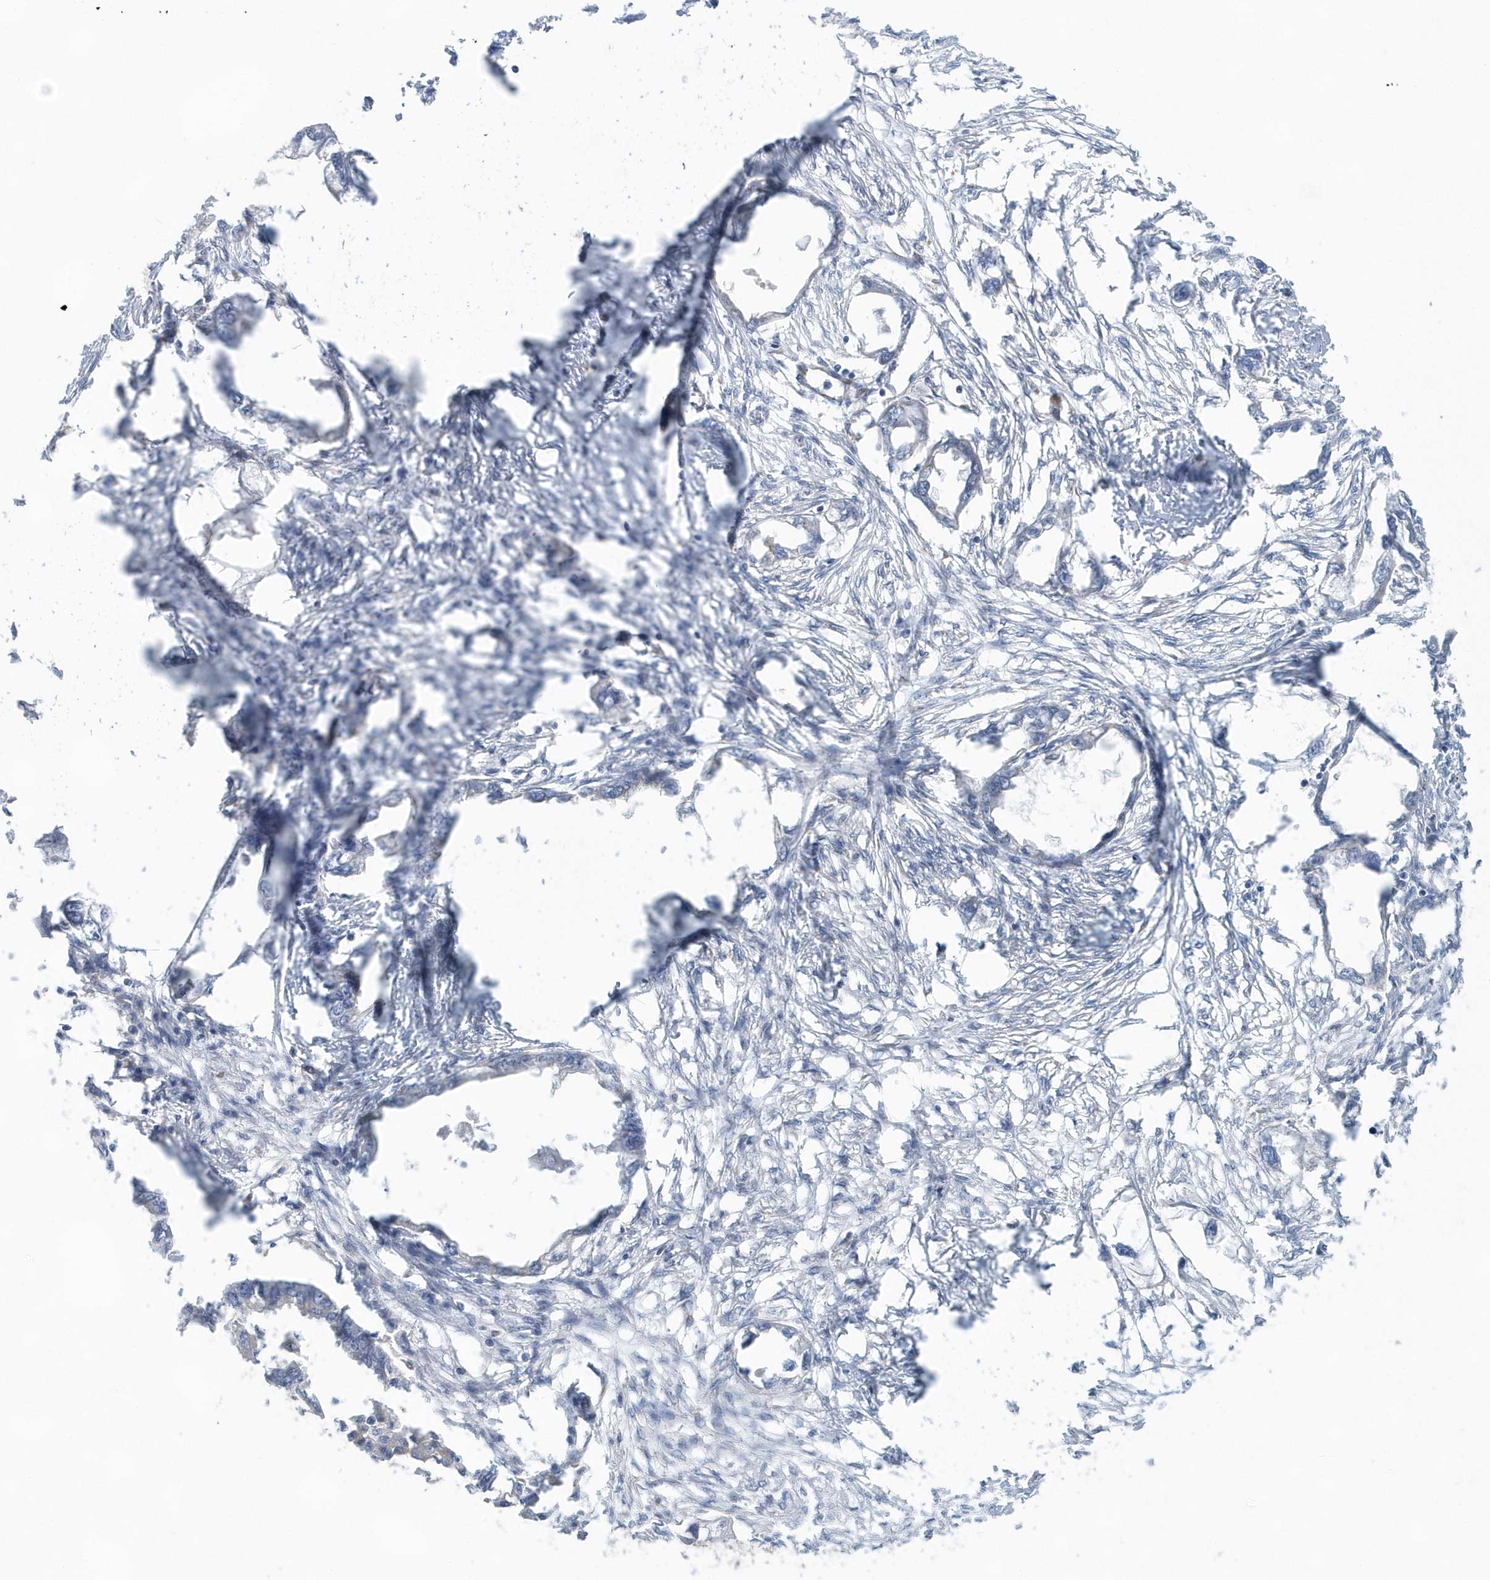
{"staining": {"intensity": "negative", "quantity": "none", "location": "none"}, "tissue": "endometrial cancer", "cell_type": "Tumor cells", "image_type": "cancer", "snomed": [{"axis": "morphology", "description": "Adenocarcinoma, NOS"}, {"axis": "morphology", "description": "Adenocarcinoma, metastatic, NOS"}, {"axis": "topography", "description": "Adipose tissue"}, {"axis": "topography", "description": "Endometrium"}], "caption": "This histopathology image is of endometrial cancer stained with immunohistochemistry to label a protein in brown with the nuclei are counter-stained blue. There is no positivity in tumor cells.", "gene": "RAB17", "patient": {"sex": "female", "age": 67}}